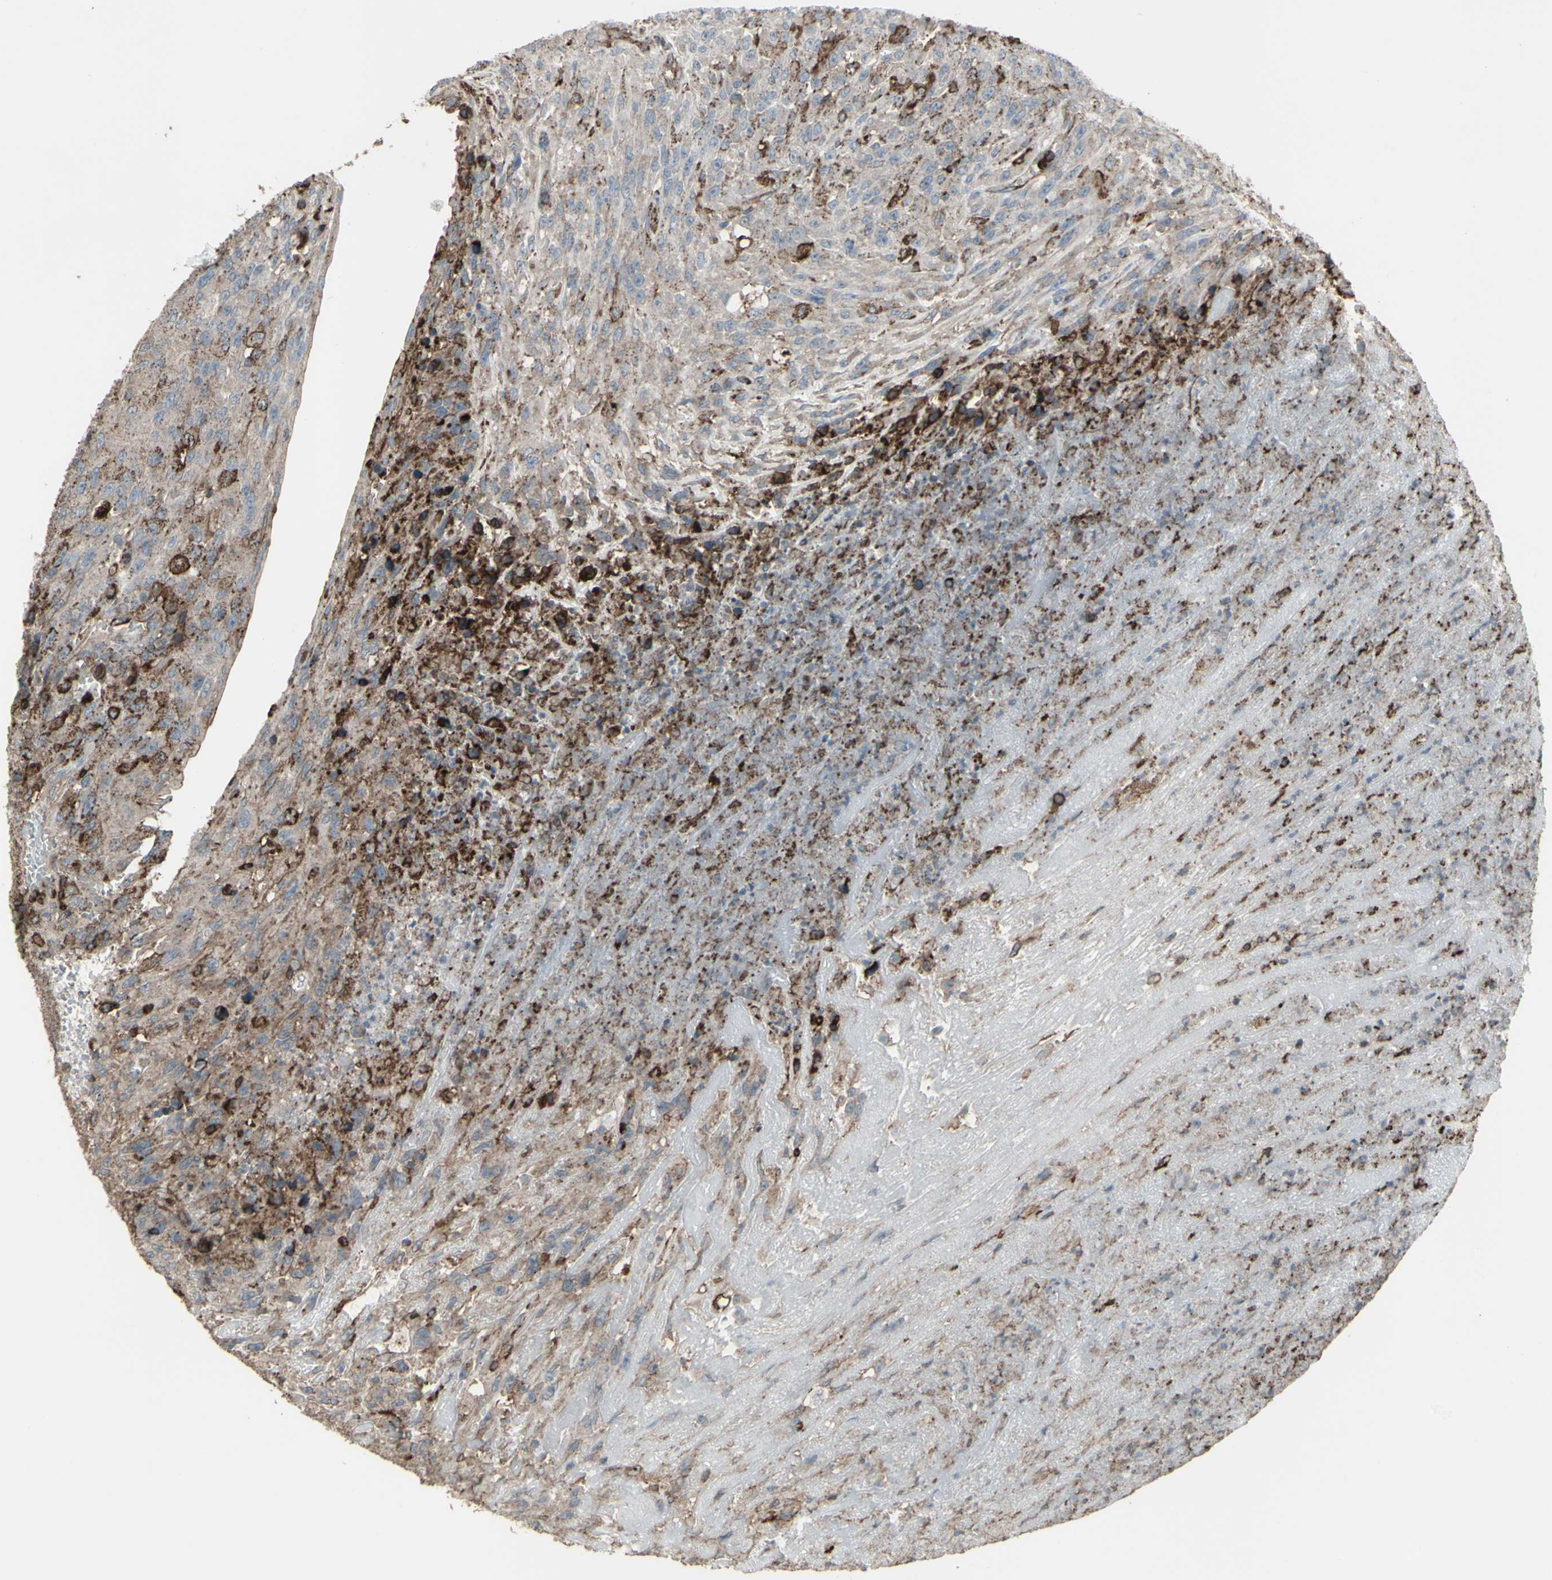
{"staining": {"intensity": "weak", "quantity": "<25%", "location": "cytoplasmic/membranous"}, "tissue": "urothelial cancer", "cell_type": "Tumor cells", "image_type": "cancer", "snomed": [{"axis": "morphology", "description": "Urothelial carcinoma, High grade"}, {"axis": "topography", "description": "Urinary bladder"}], "caption": "This is an immunohistochemistry (IHC) image of human high-grade urothelial carcinoma. There is no positivity in tumor cells.", "gene": "SMO", "patient": {"sex": "male", "age": 66}}